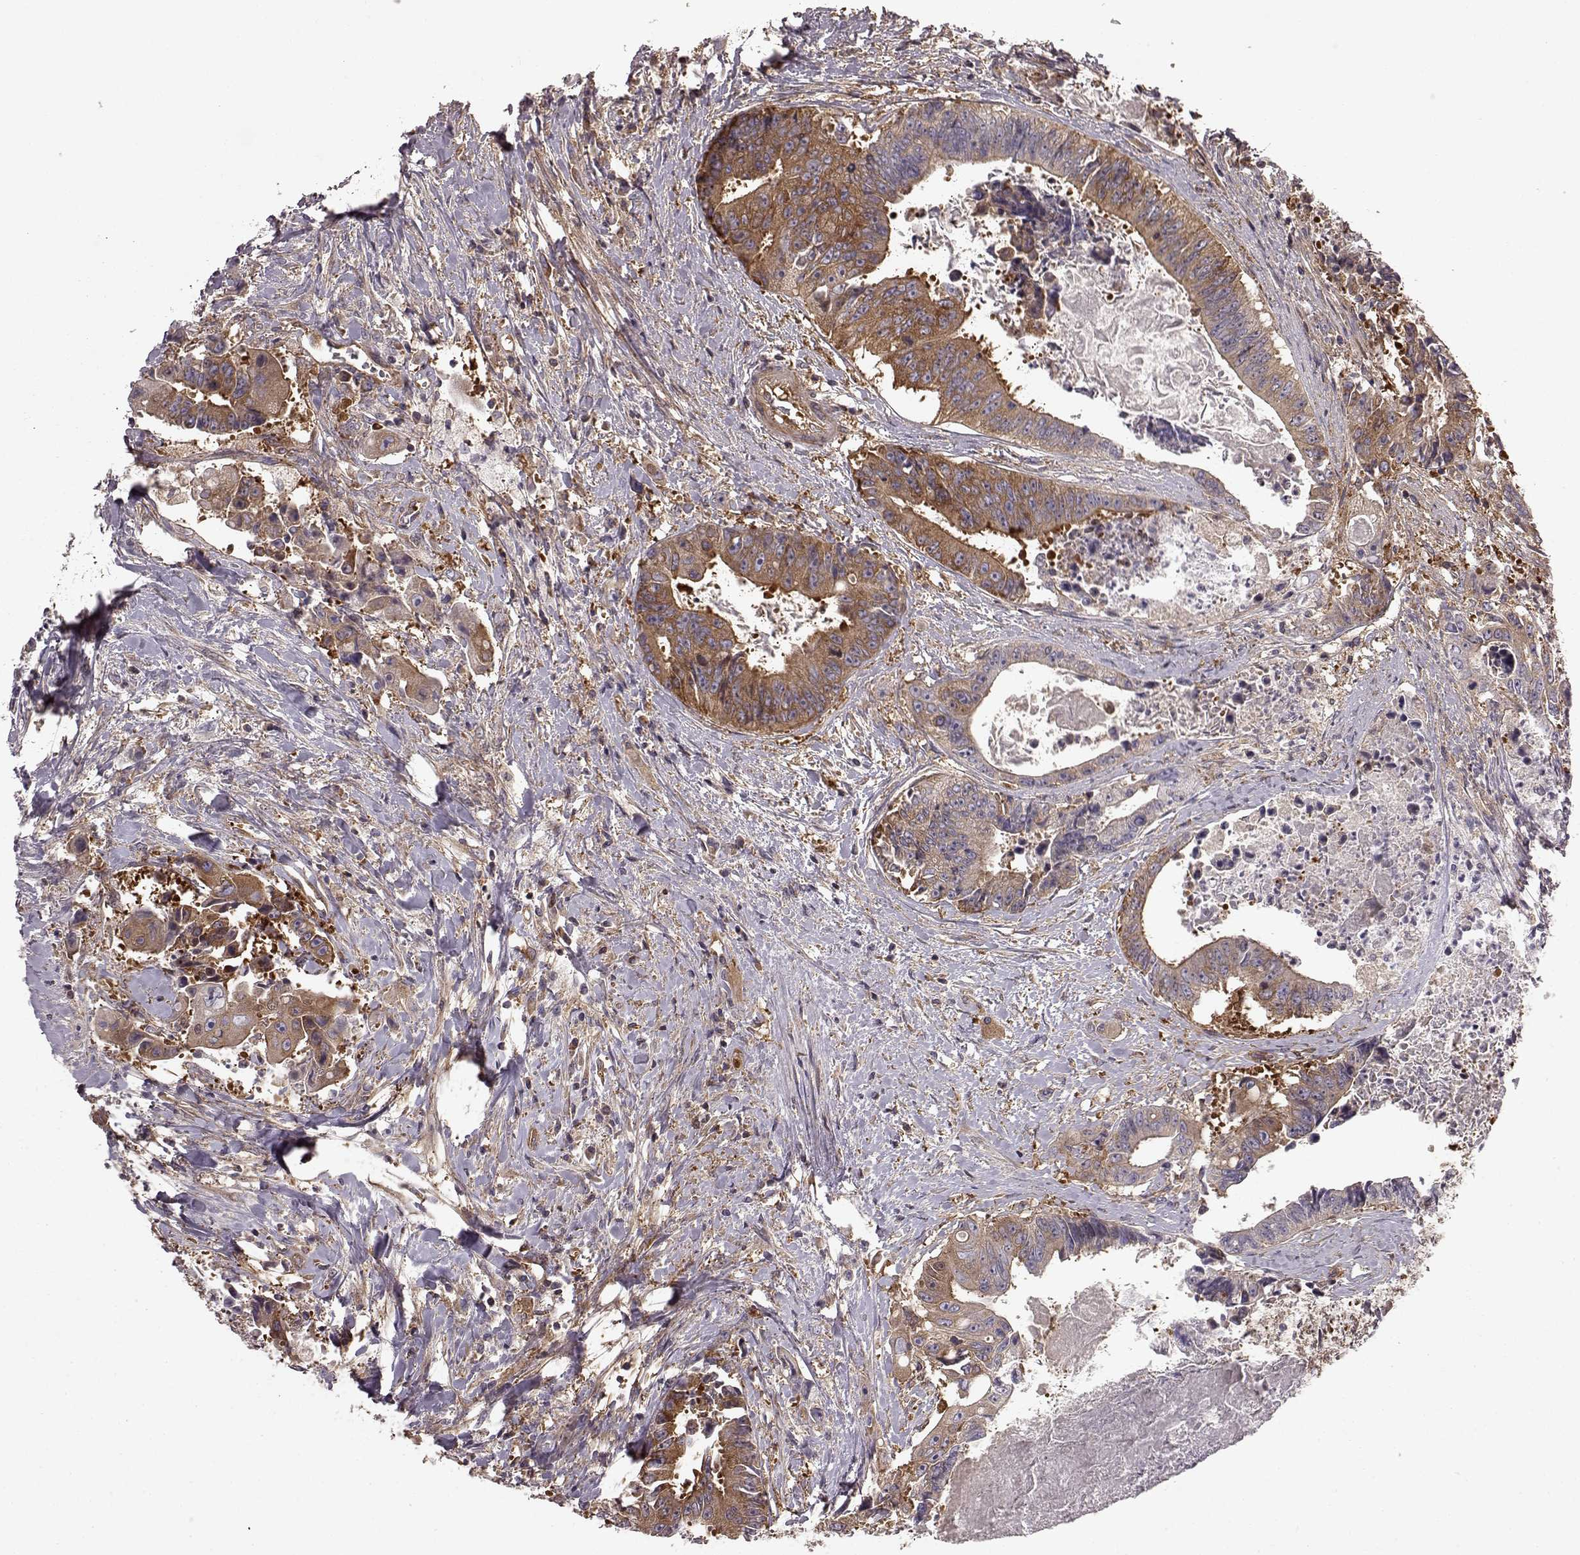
{"staining": {"intensity": "moderate", "quantity": "25%-75%", "location": "cytoplasmic/membranous"}, "tissue": "colorectal cancer", "cell_type": "Tumor cells", "image_type": "cancer", "snomed": [{"axis": "morphology", "description": "Adenocarcinoma, NOS"}, {"axis": "topography", "description": "Rectum"}], "caption": "Immunohistochemistry (IHC) micrograph of adenocarcinoma (colorectal) stained for a protein (brown), which exhibits medium levels of moderate cytoplasmic/membranous expression in about 25%-75% of tumor cells.", "gene": "RABGAP1", "patient": {"sex": "male", "age": 54}}